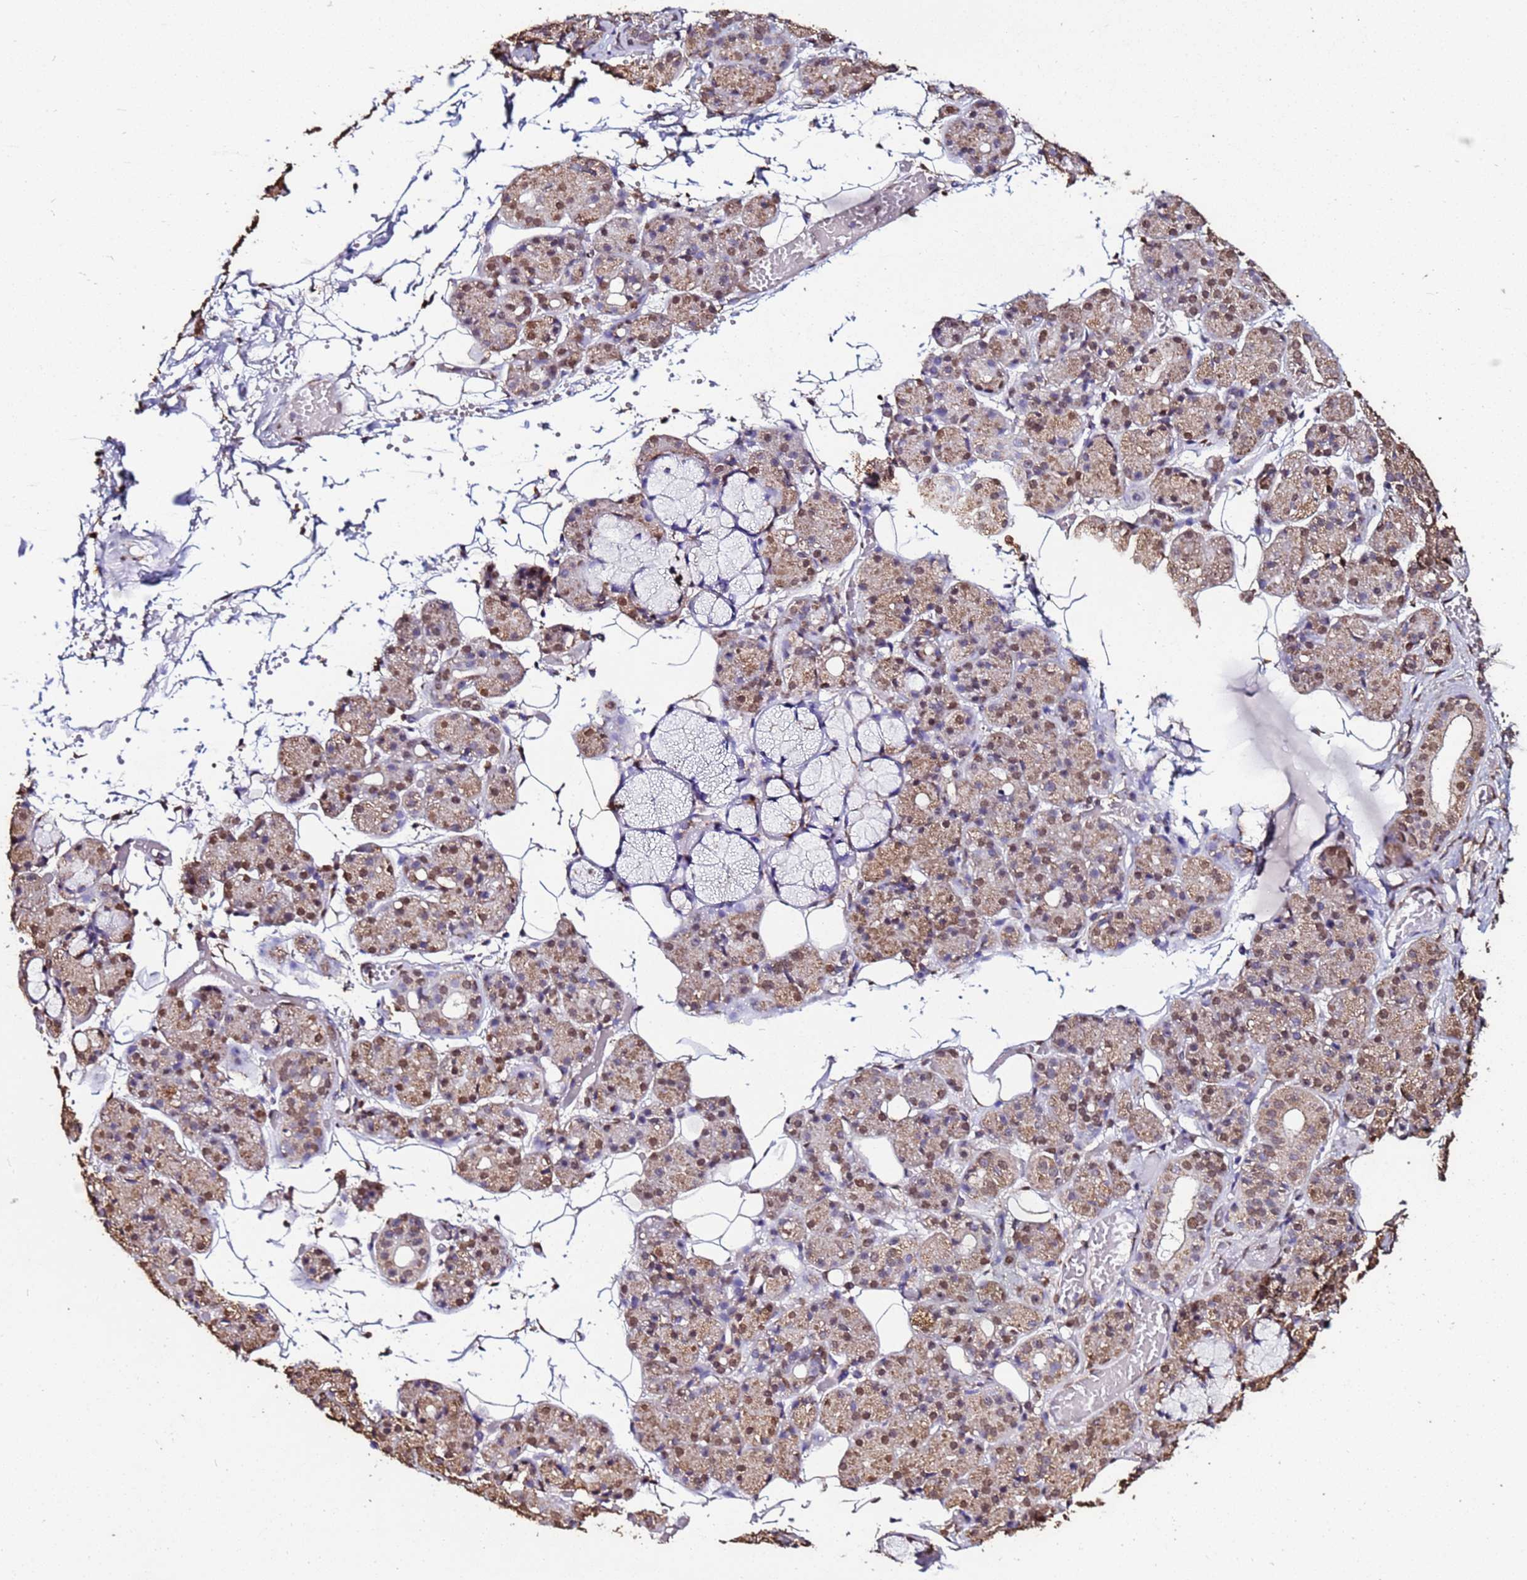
{"staining": {"intensity": "moderate", "quantity": ">75%", "location": "cytoplasmic/membranous,nuclear"}, "tissue": "salivary gland", "cell_type": "Glandular cells", "image_type": "normal", "snomed": [{"axis": "morphology", "description": "Normal tissue, NOS"}, {"axis": "topography", "description": "Salivary gland"}], "caption": "This photomicrograph exhibits immunohistochemistry (IHC) staining of benign salivary gland, with medium moderate cytoplasmic/membranous,nuclear expression in about >75% of glandular cells.", "gene": "TRIP6", "patient": {"sex": "male", "age": 63}}